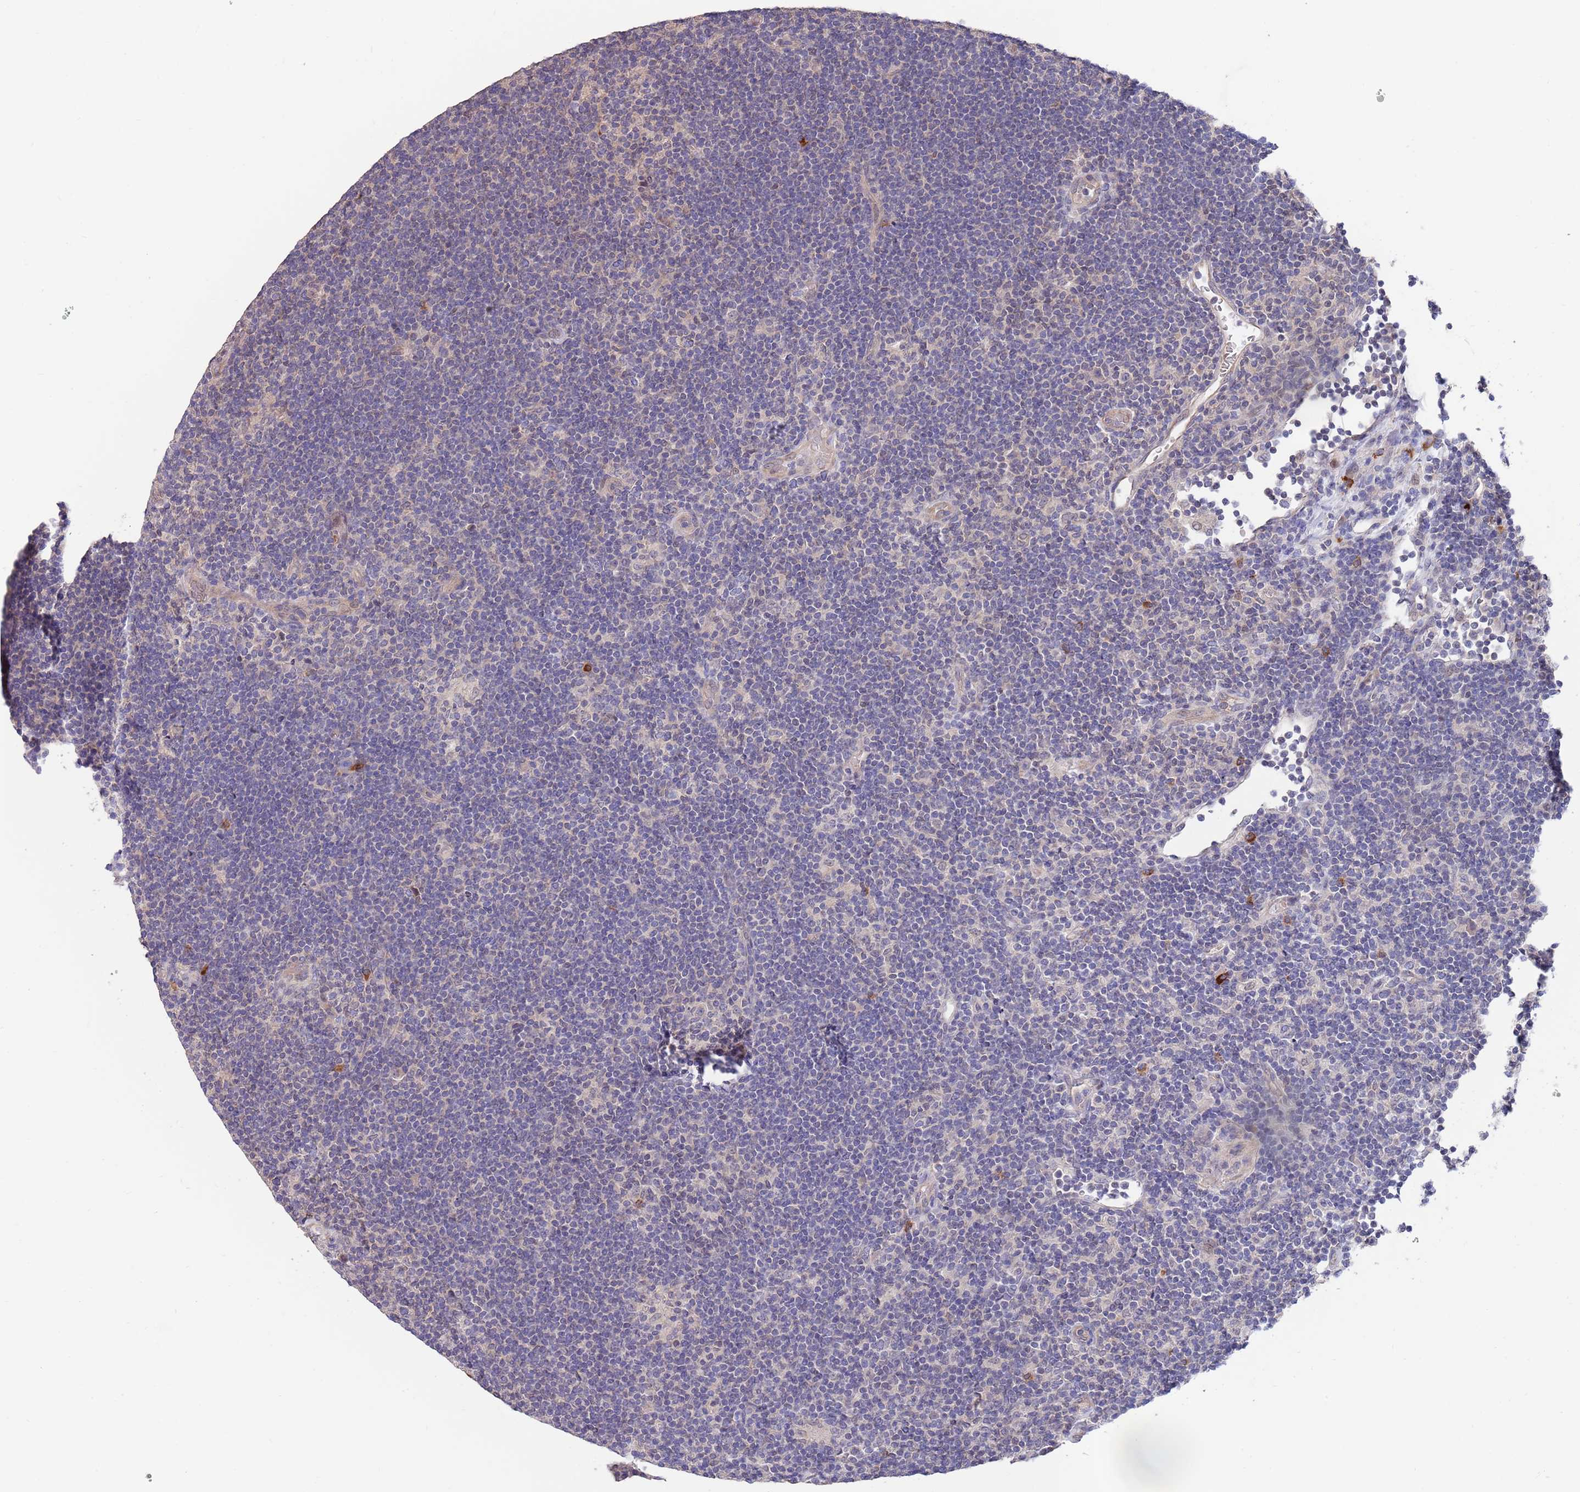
{"staining": {"intensity": "negative", "quantity": "none", "location": "none"}, "tissue": "lymphoma", "cell_type": "Tumor cells", "image_type": "cancer", "snomed": [{"axis": "morphology", "description": "Hodgkin's disease, NOS"}, {"axis": "topography", "description": "Lymph node"}], "caption": "There is no significant staining in tumor cells of Hodgkin's disease. (Brightfield microscopy of DAB (3,3'-diaminobenzidine) immunohistochemistry (IHC) at high magnification).", "gene": "MARVELD2", "patient": {"sex": "female", "age": 57}}